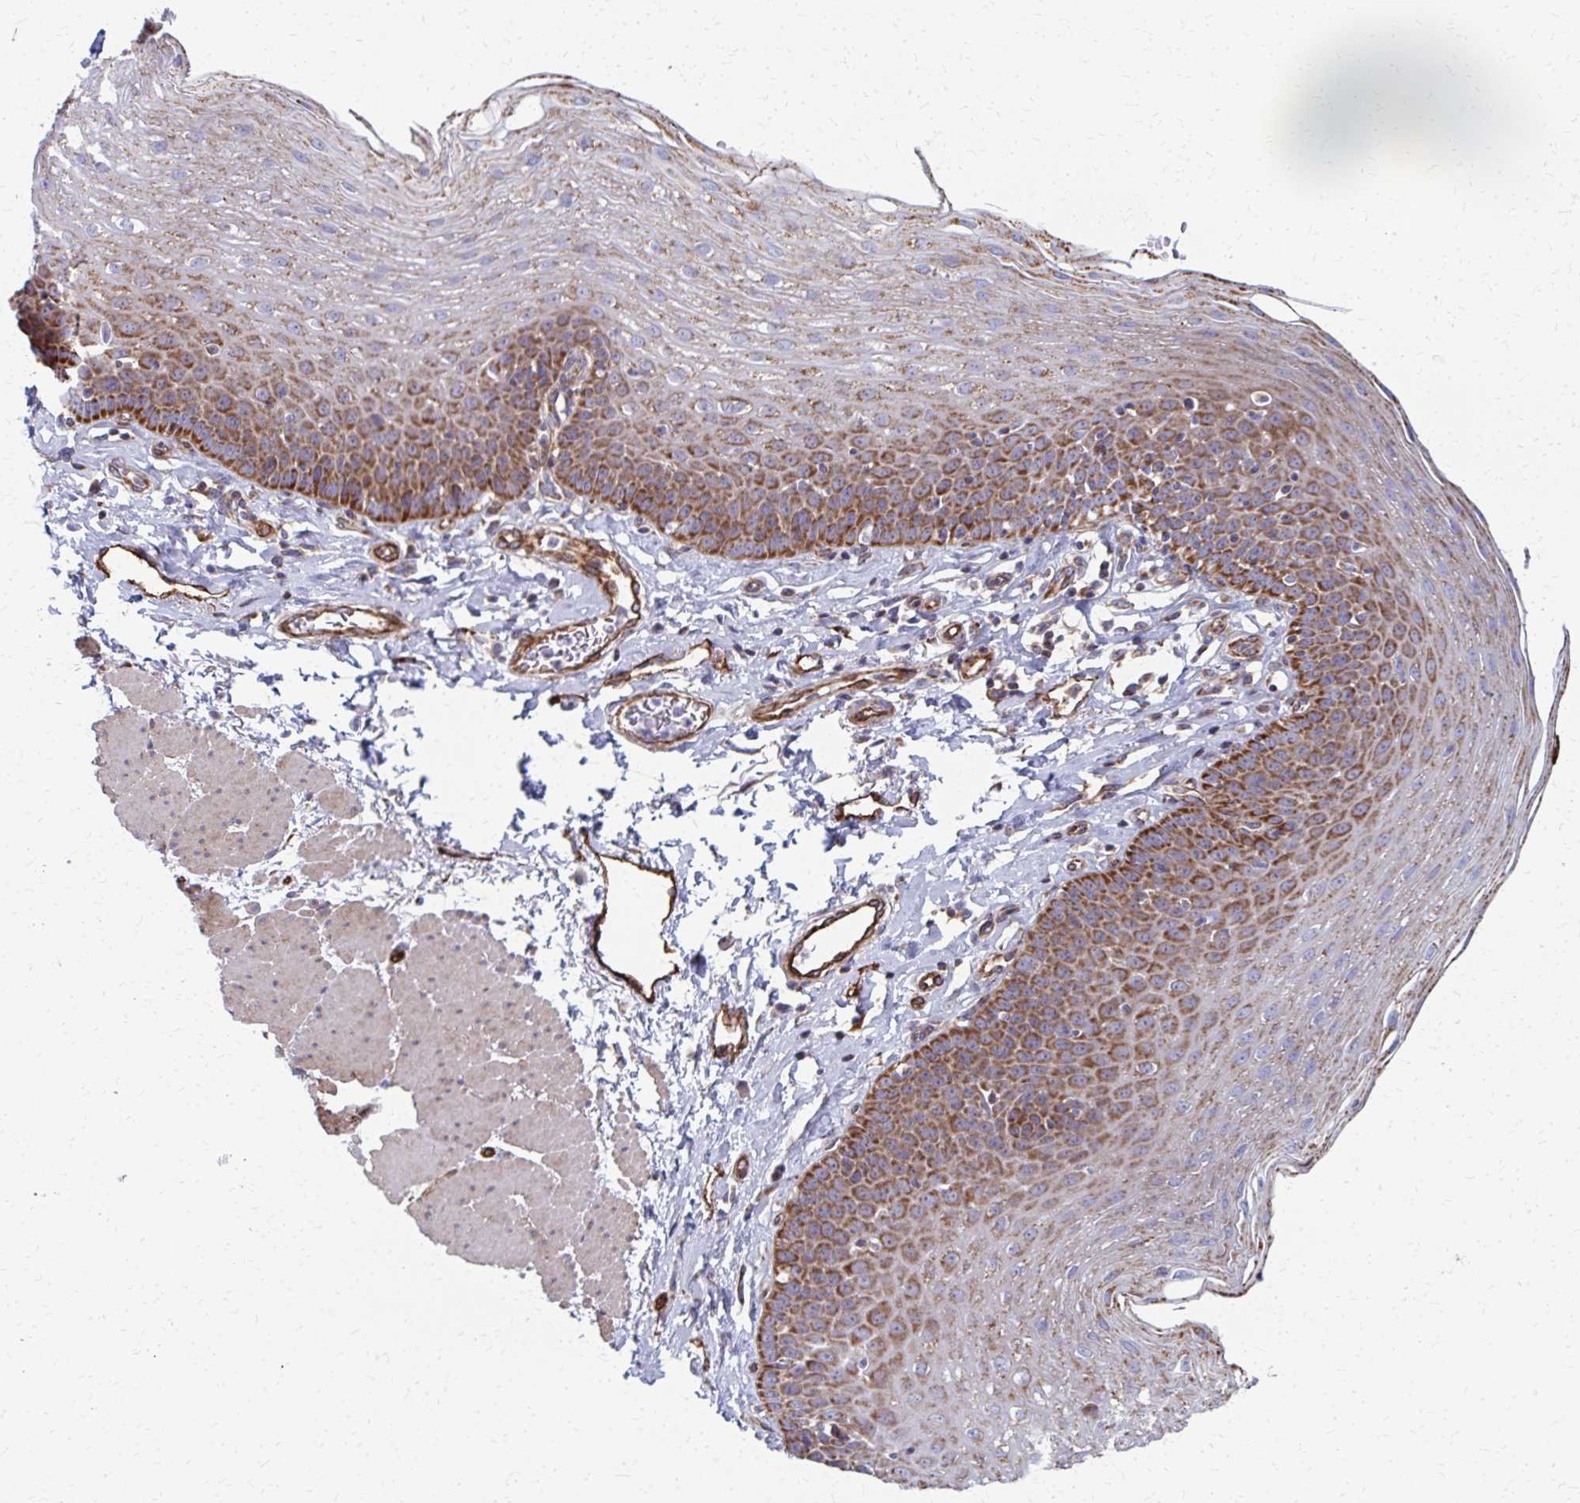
{"staining": {"intensity": "moderate", "quantity": "25%-75%", "location": "cytoplasmic/membranous"}, "tissue": "esophagus", "cell_type": "Squamous epithelial cells", "image_type": "normal", "snomed": [{"axis": "morphology", "description": "Normal tissue, NOS"}, {"axis": "topography", "description": "Esophagus"}], "caption": "DAB immunohistochemical staining of unremarkable esophagus demonstrates moderate cytoplasmic/membranous protein expression in about 25%-75% of squamous epithelial cells.", "gene": "FAHD1", "patient": {"sex": "female", "age": 81}}